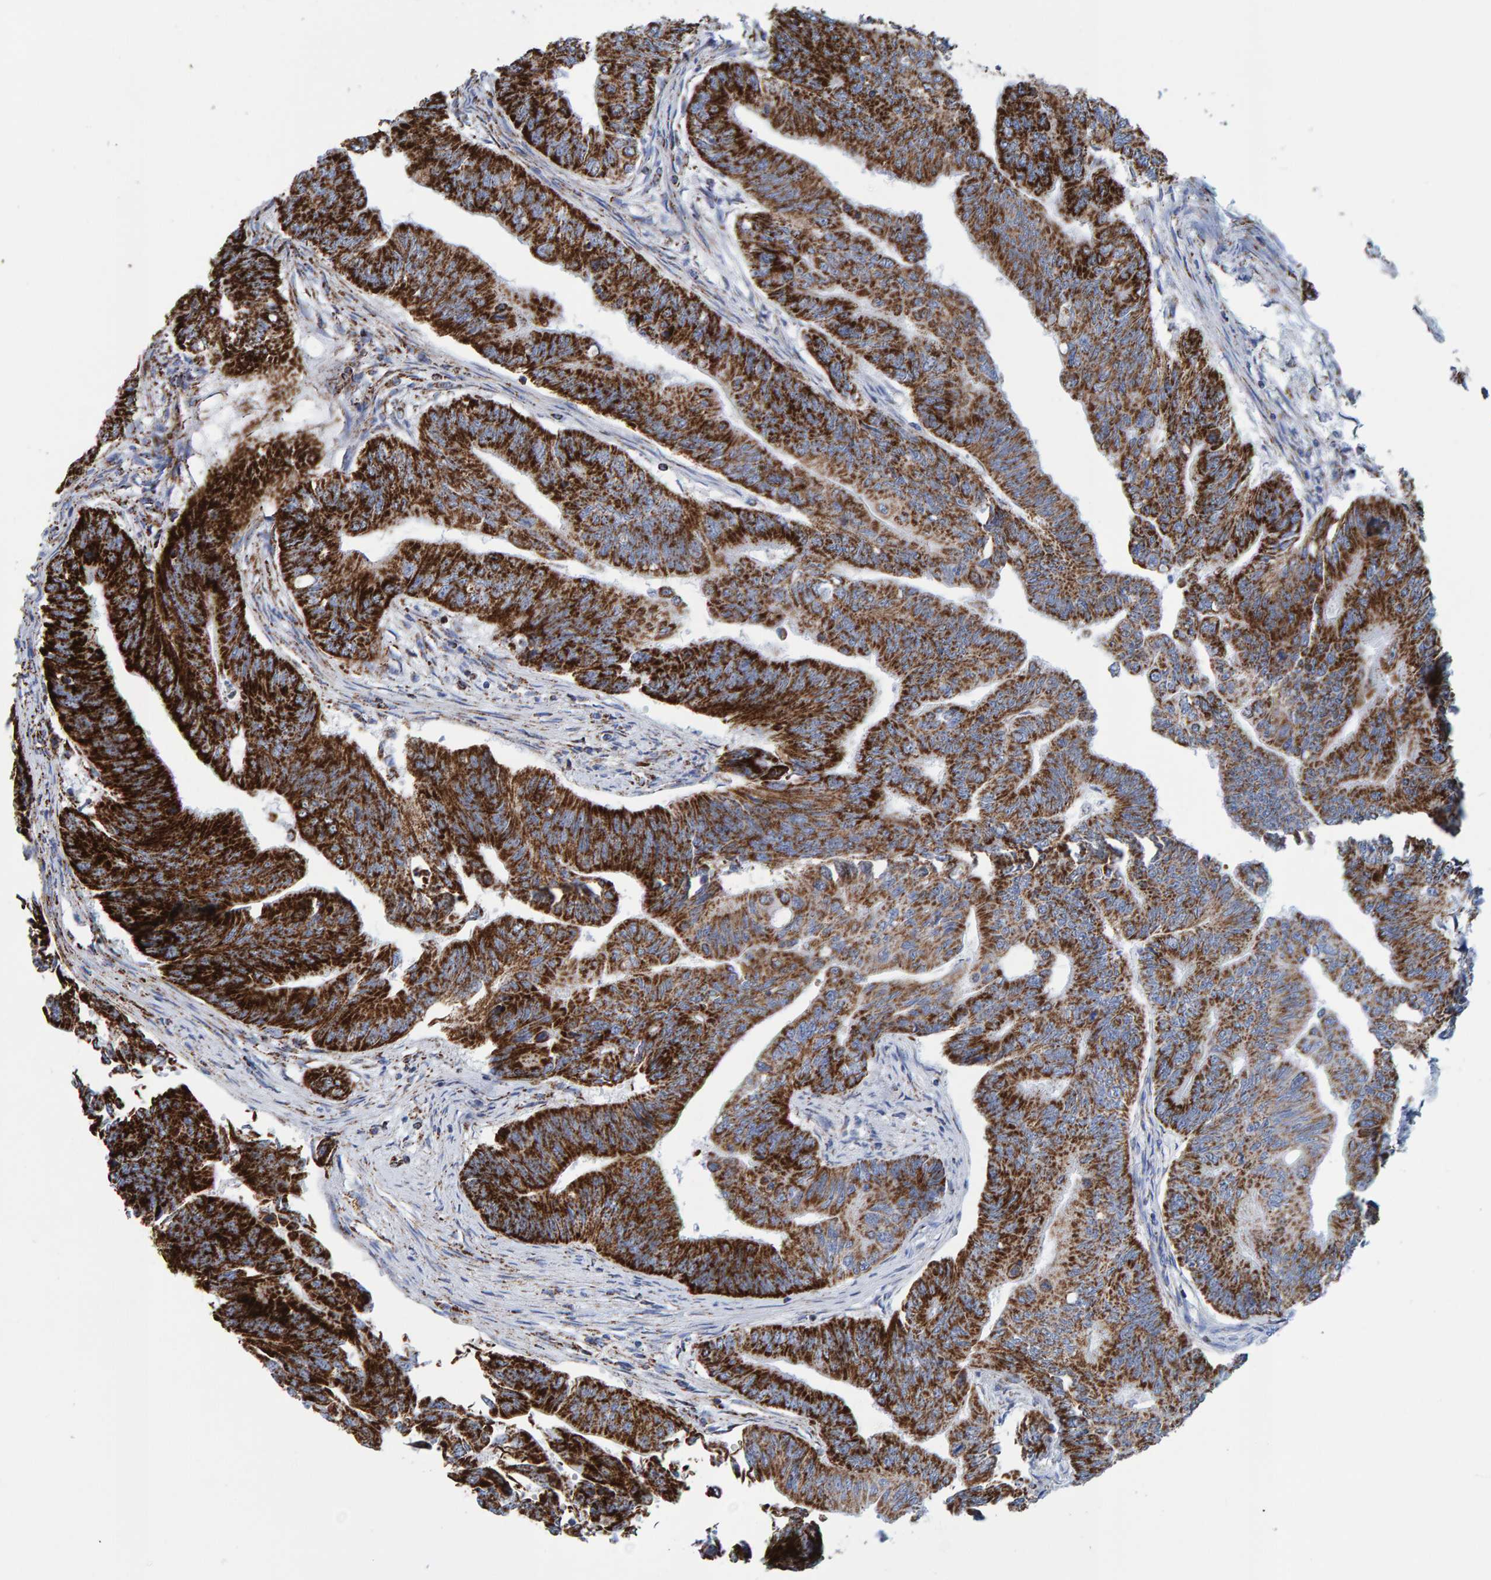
{"staining": {"intensity": "strong", "quantity": ">75%", "location": "cytoplasmic/membranous"}, "tissue": "colorectal cancer", "cell_type": "Tumor cells", "image_type": "cancer", "snomed": [{"axis": "morphology", "description": "Adenoma, NOS"}, {"axis": "morphology", "description": "Adenocarcinoma, NOS"}, {"axis": "topography", "description": "Colon"}], "caption": "This is a micrograph of immunohistochemistry (IHC) staining of colorectal cancer, which shows strong expression in the cytoplasmic/membranous of tumor cells.", "gene": "ENSG00000262660", "patient": {"sex": "male", "age": 79}}